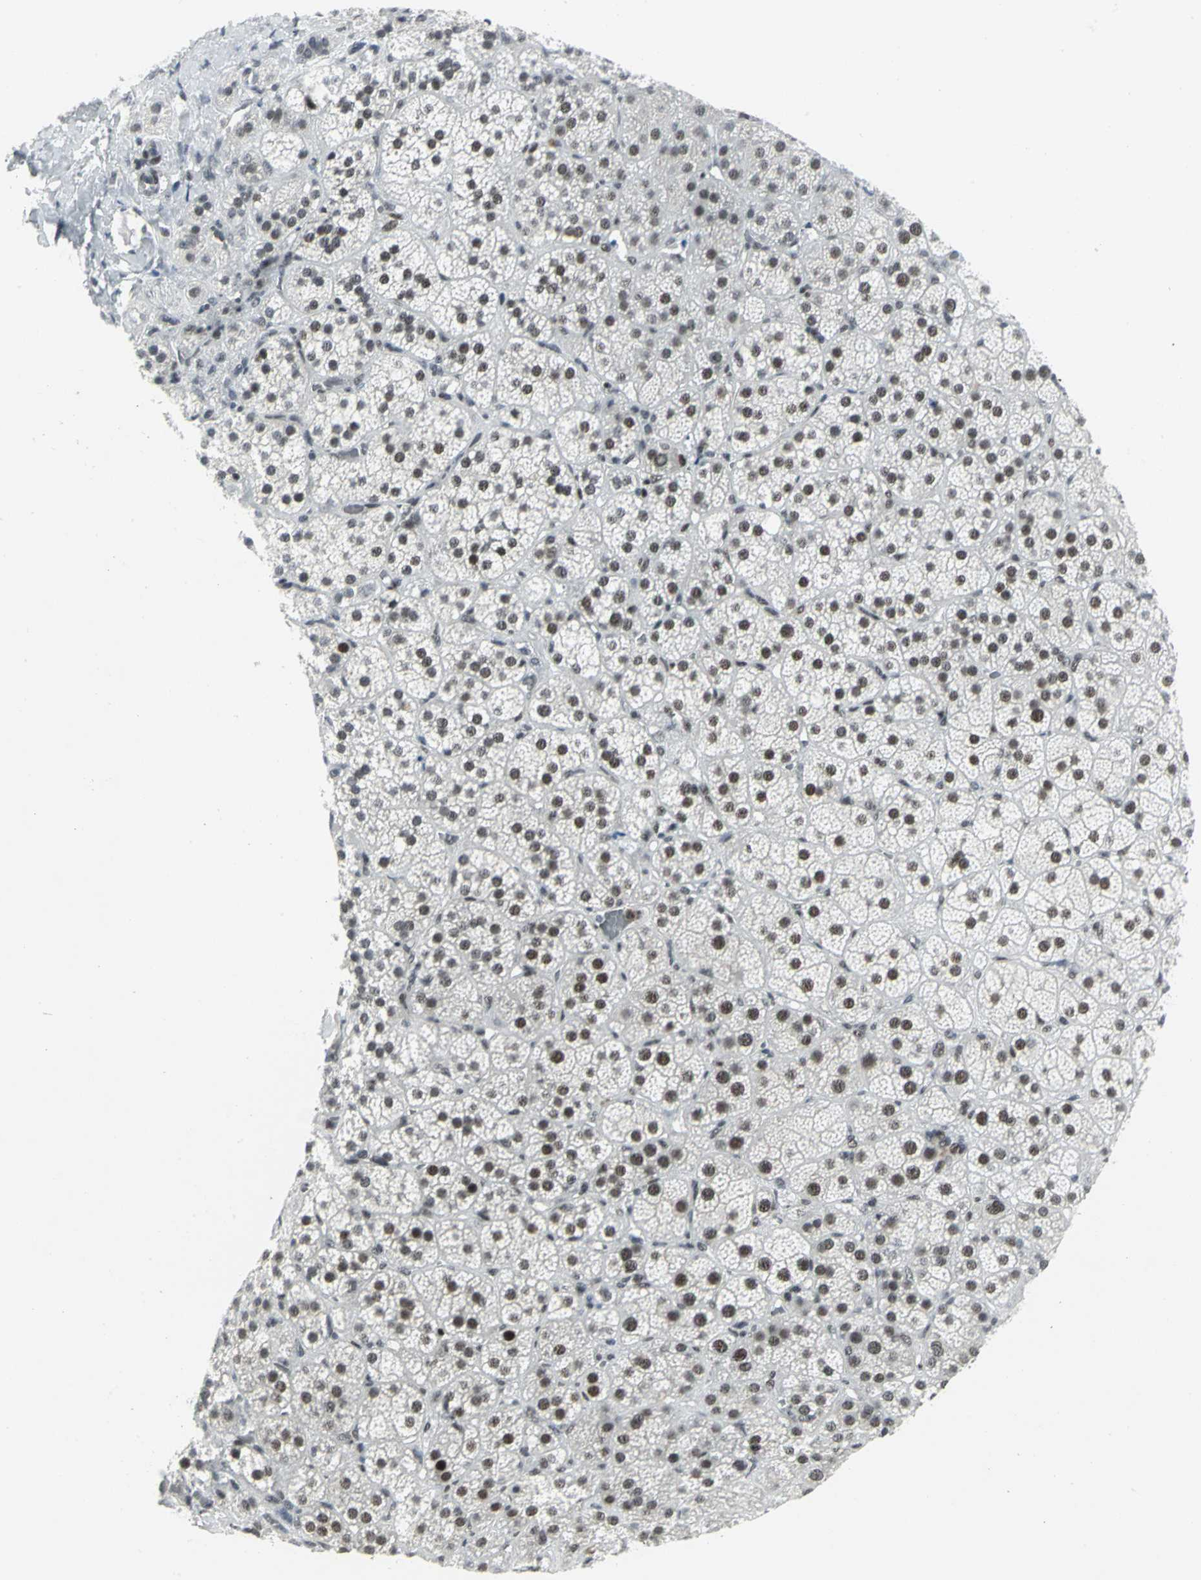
{"staining": {"intensity": "strong", "quantity": ">75%", "location": "nuclear"}, "tissue": "adrenal gland", "cell_type": "Glandular cells", "image_type": "normal", "snomed": [{"axis": "morphology", "description": "Normal tissue, NOS"}, {"axis": "topography", "description": "Adrenal gland"}], "caption": "Immunohistochemistry (IHC) of normal adrenal gland reveals high levels of strong nuclear positivity in approximately >75% of glandular cells. The protein is stained brown, and the nuclei are stained in blue (DAB (3,3'-diaminobenzidine) IHC with brightfield microscopy, high magnification).", "gene": "SMARCA4", "patient": {"sex": "female", "age": 71}}